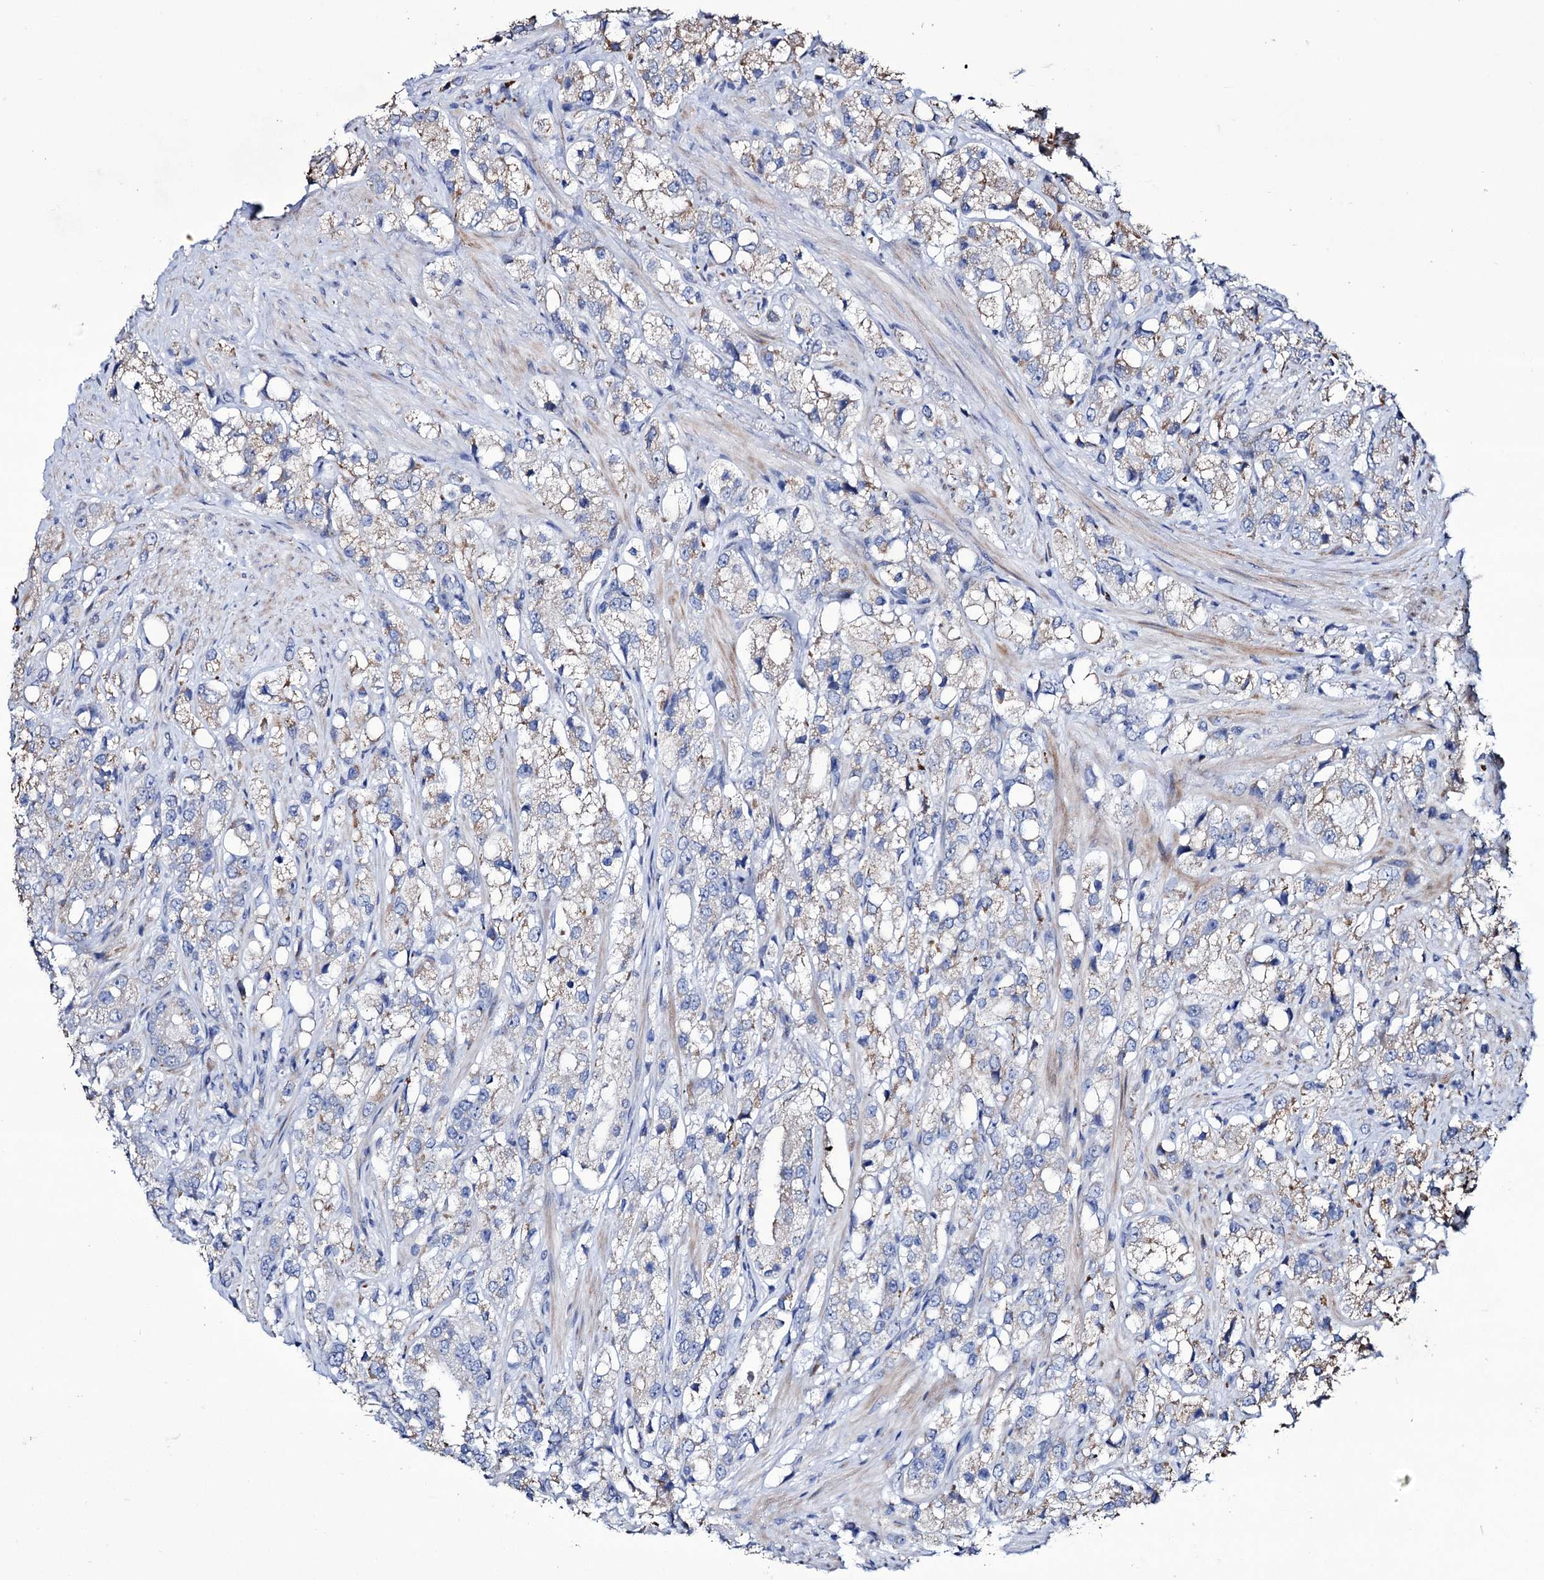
{"staining": {"intensity": "weak", "quantity": "25%-75%", "location": "cytoplasmic/membranous"}, "tissue": "prostate cancer", "cell_type": "Tumor cells", "image_type": "cancer", "snomed": [{"axis": "morphology", "description": "Adenocarcinoma, NOS"}, {"axis": "topography", "description": "Prostate"}], "caption": "Prostate cancer stained with immunohistochemistry reveals weak cytoplasmic/membranous expression in about 25%-75% of tumor cells.", "gene": "TUBGCP5", "patient": {"sex": "male", "age": 79}}